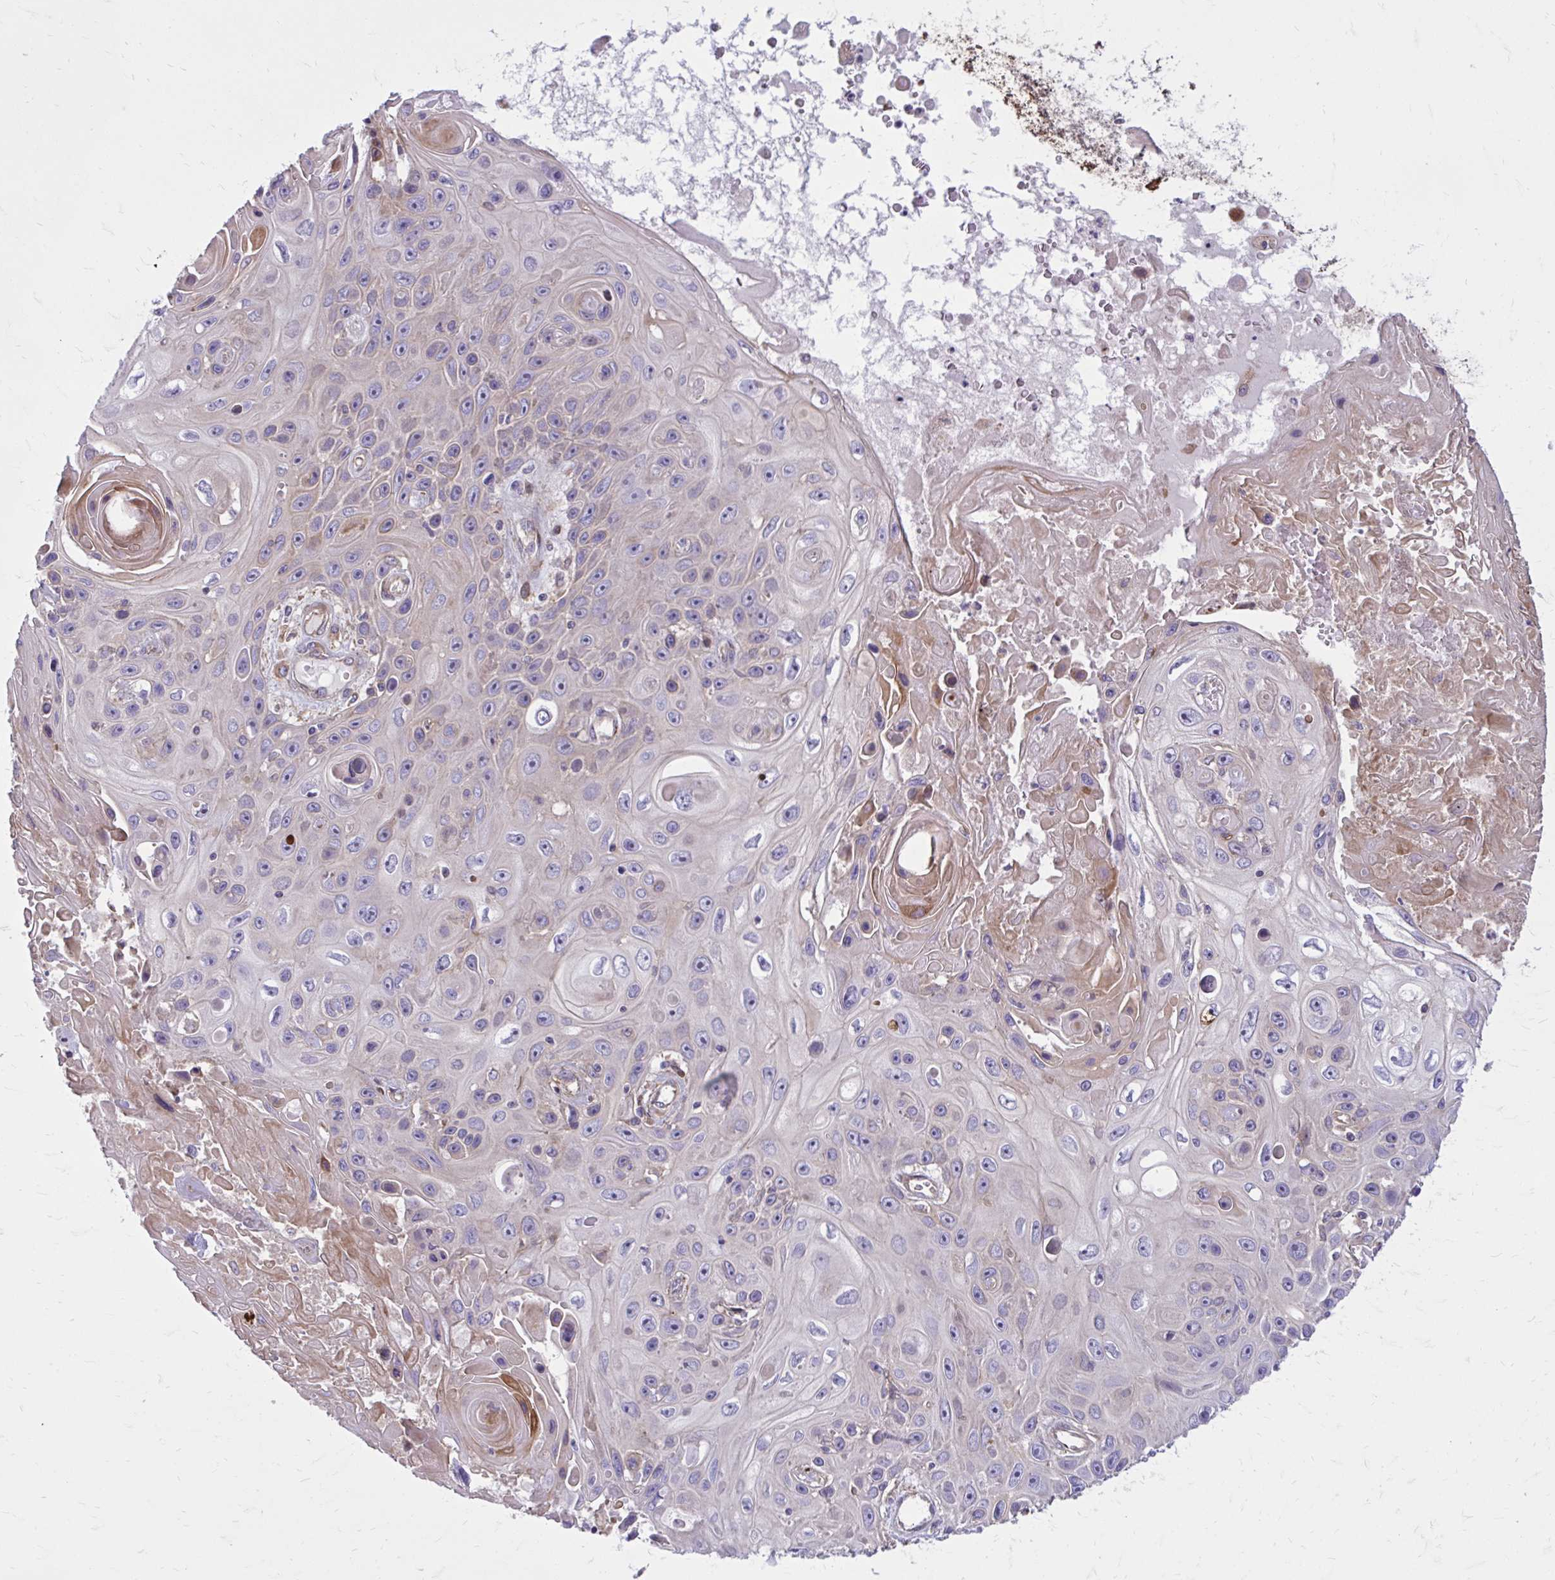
{"staining": {"intensity": "weak", "quantity": "<25%", "location": "cytoplasmic/membranous"}, "tissue": "skin cancer", "cell_type": "Tumor cells", "image_type": "cancer", "snomed": [{"axis": "morphology", "description": "Squamous cell carcinoma, NOS"}, {"axis": "topography", "description": "Skin"}], "caption": "Tumor cells show no significant protein expression in skin cancer (squamous cell carcinoma).", "gene": "FAP", "patient": {"sex": "male", "age": 82}}